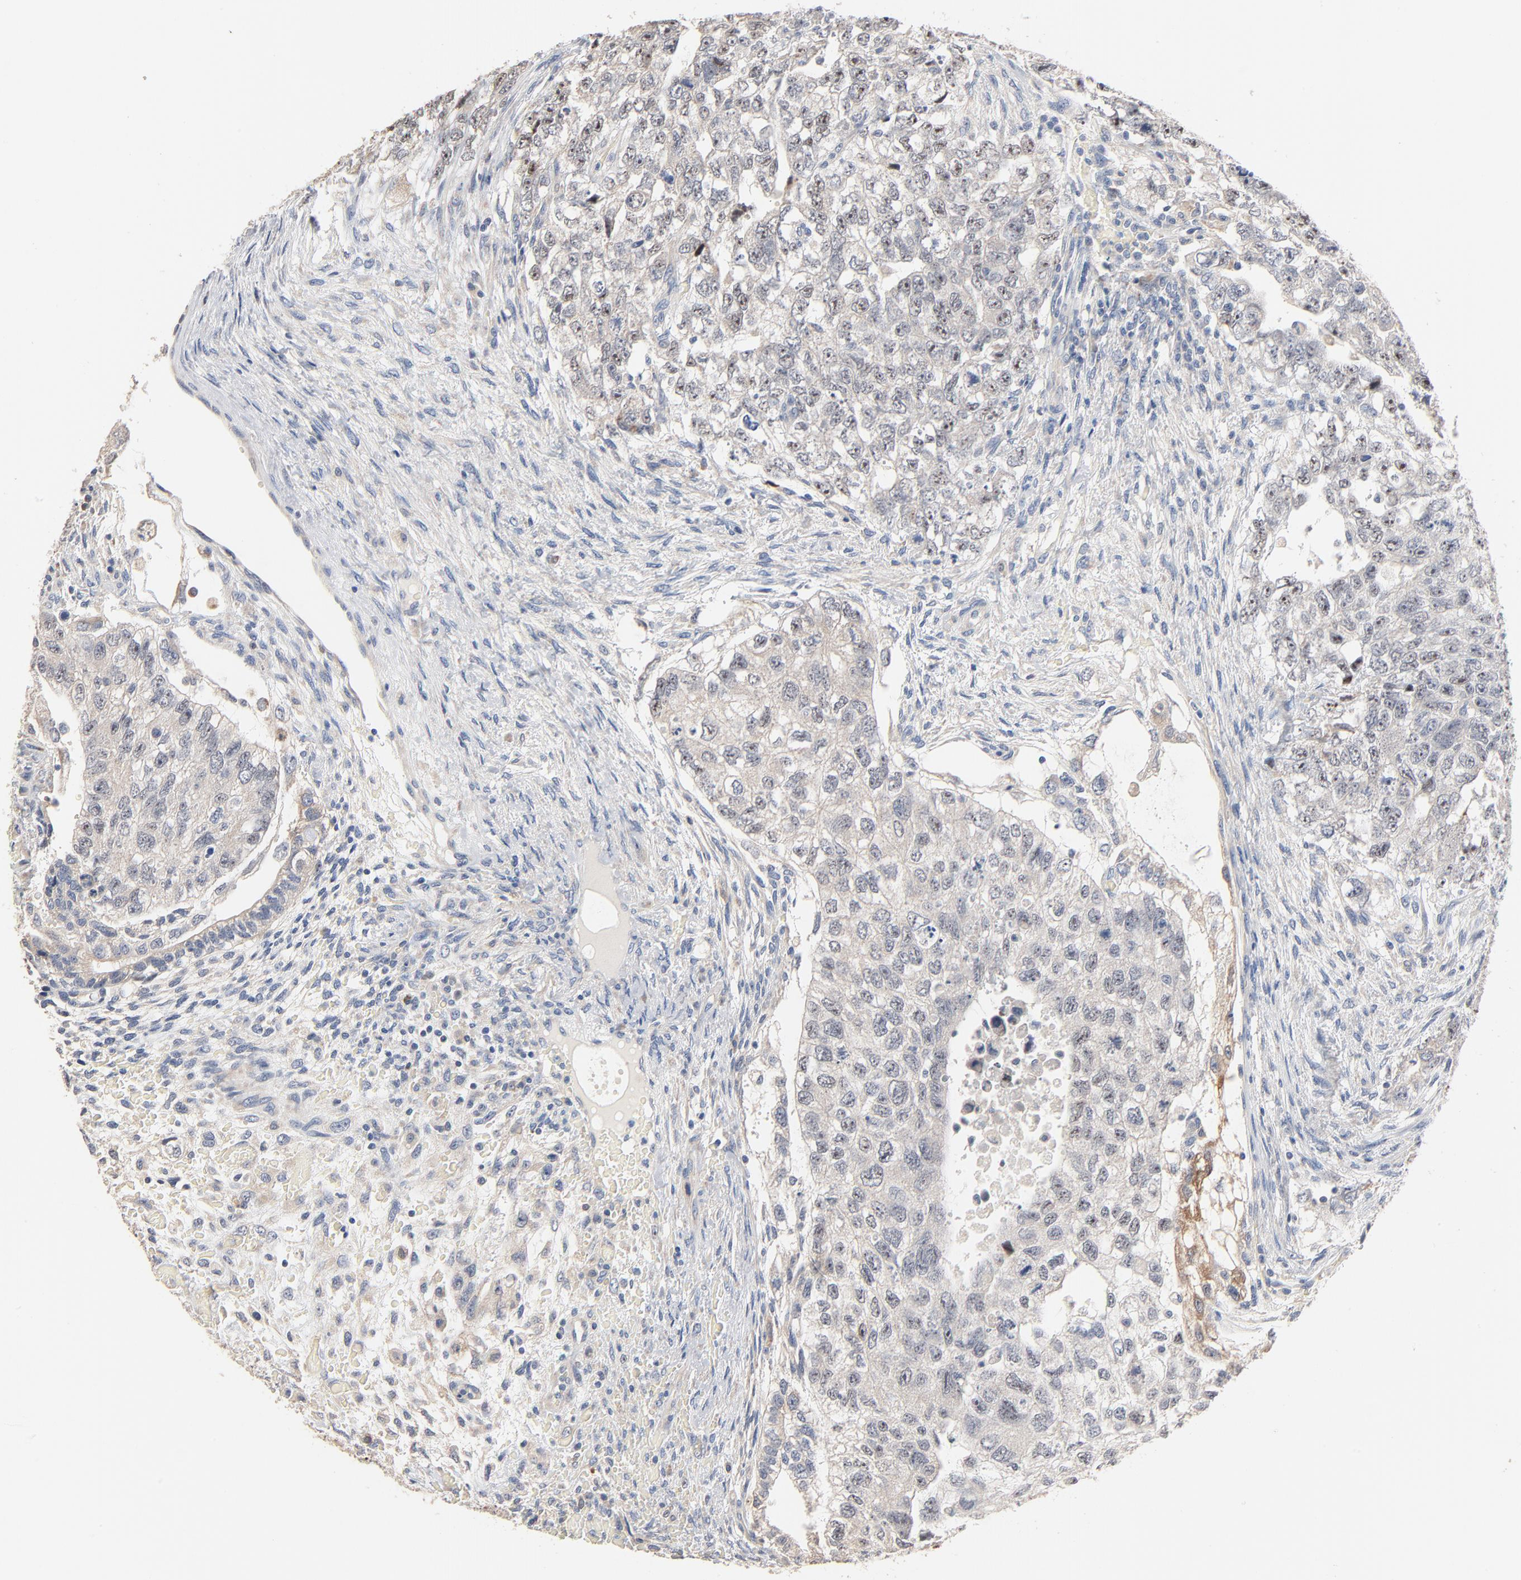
{"staining": {"intensity": "negative", "quantity": "none", "location": "none"}, "tissue": "testis cancer", "cell_type": "Tumor cells", "image_type": "cancer", "snomed": [{"axis": "morphology", "description": "Carcinoma, Embryonal, NOS"}, {"axis": "topography", "description": "Testis"}], "caption": "A high-resolution histopathology image shows IHC staining of testis embryonal carcinoma, which exhibits no significant positivity in tumor cells. (Brightfield microscopy of DAB immunohistochemistry at high magnification).", "gene": "ZDHHC8", "patient": {"sex": "male", "age": 36}}